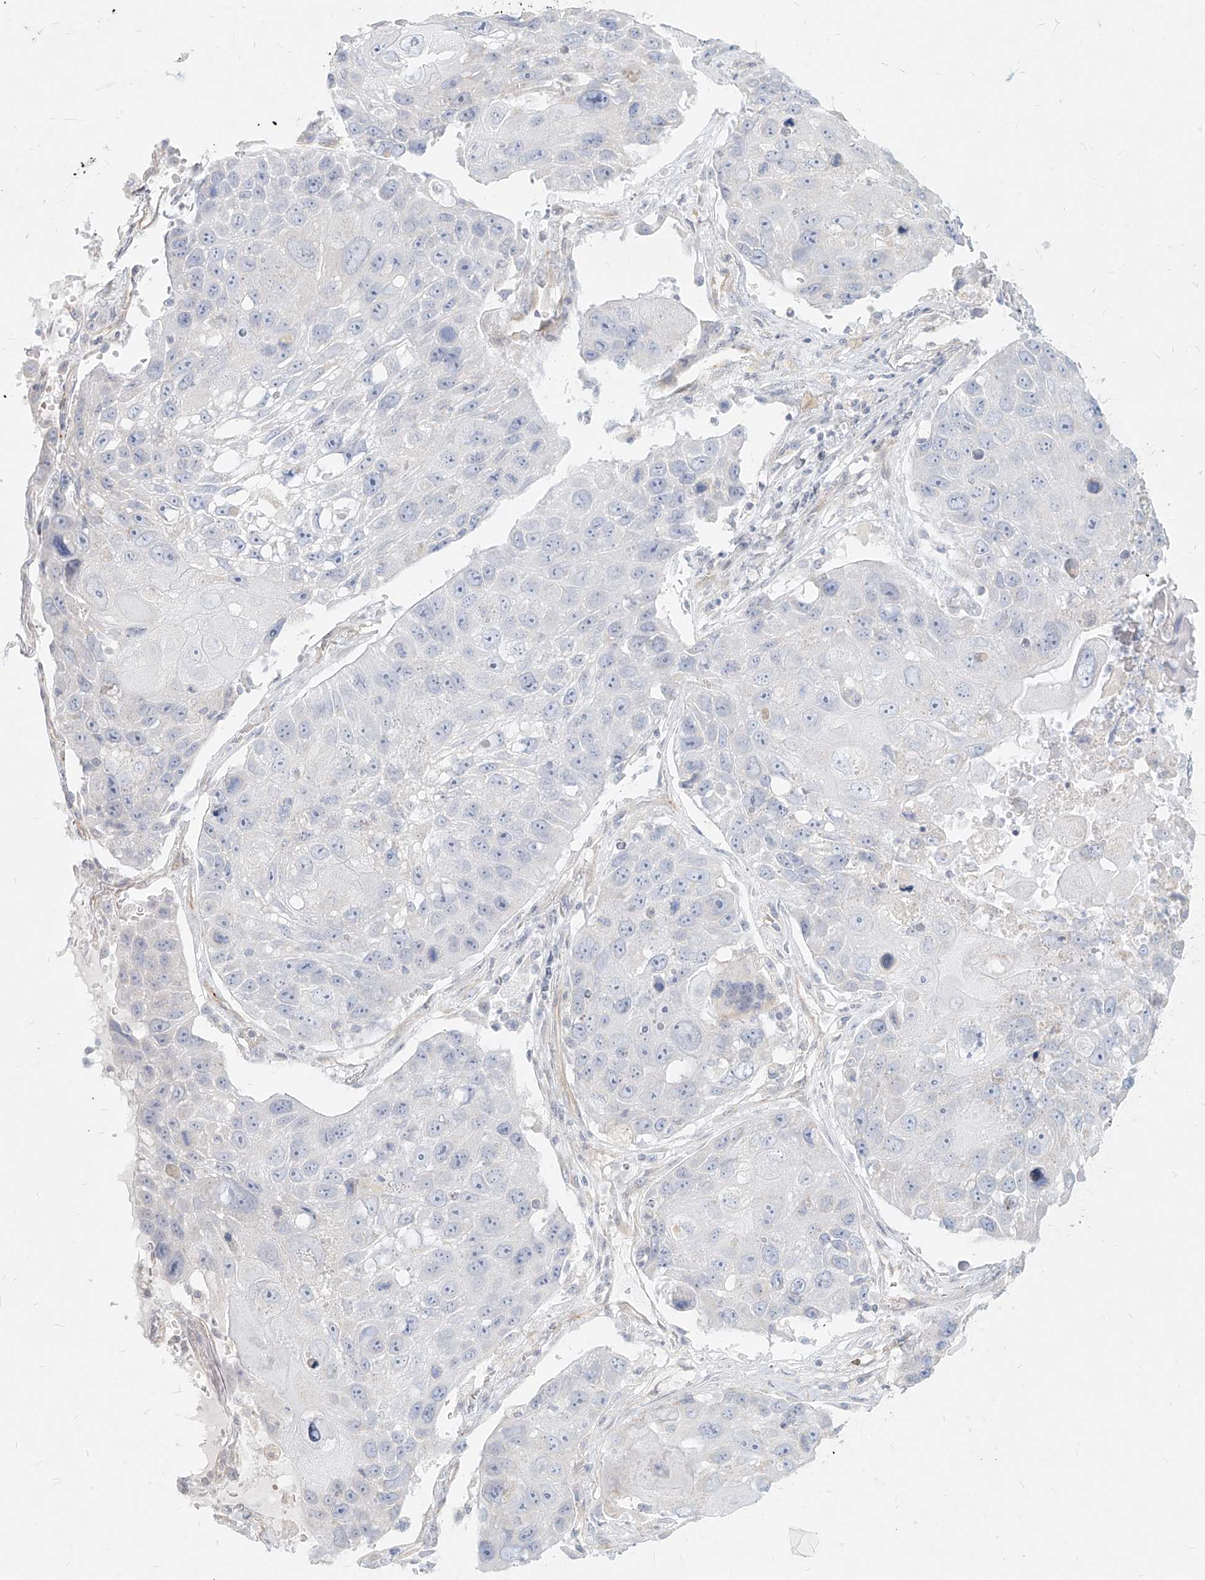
{"staining": {"intensity": "negative", "quantity": "none", "location": "none"}, "tissue": "lung cancer", "cell_type": "Tumor cells", "image_type": "cancer", "snomed": [{"axis": "morphology", "description": "Squamous cell carcinoma, NOS"}, {"axis": "topography", "description": "Lung"}], "caption": "Tumor cells are negative for protein expression in human lung cancer.", "gene": "ITPKB", "patient": {"sex": "male", "age": 61}}